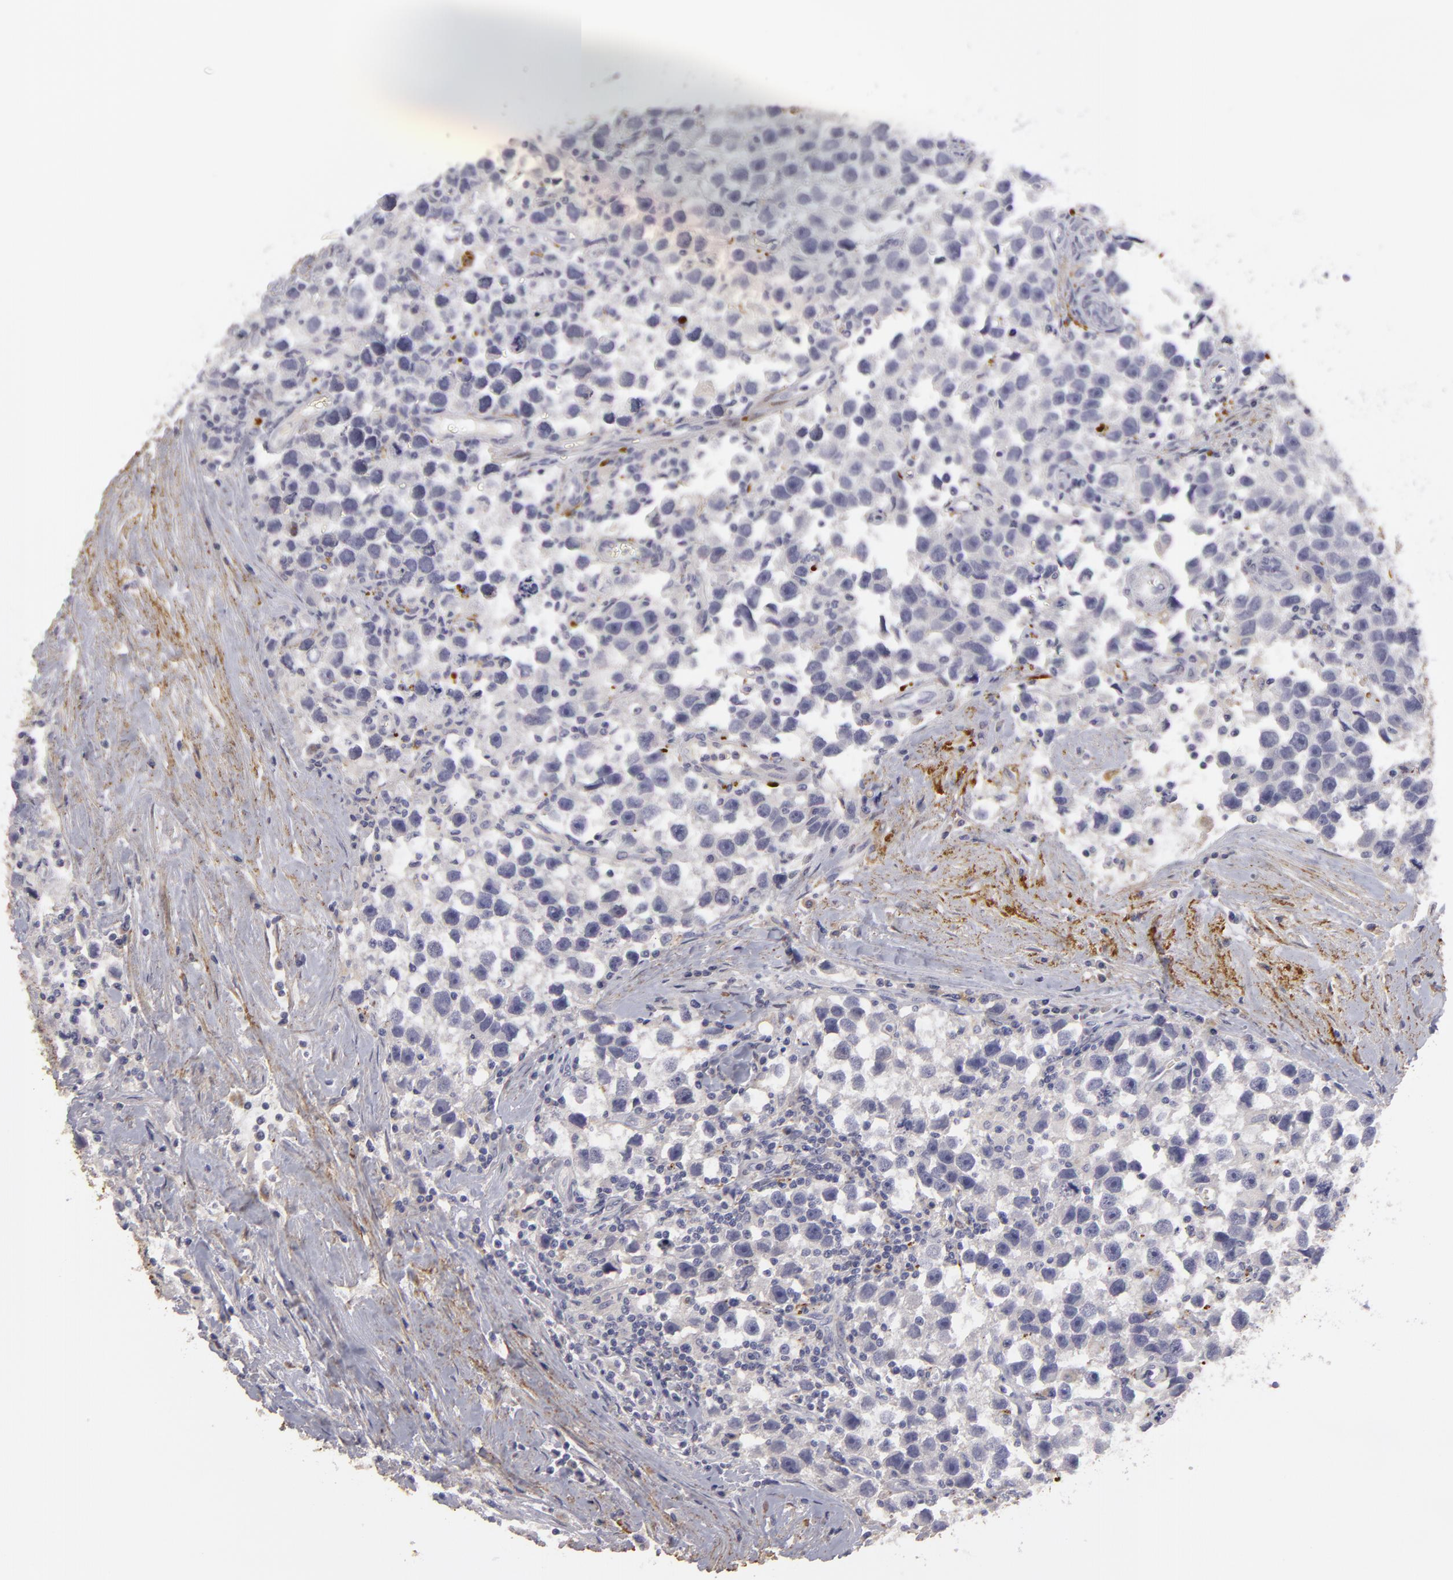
{"staining": {"intensity": "negative", "quantity": "none", "location": "none"}, "tissue": "testis cancer", "cell_type": "Tumor cells", "image_type": "cancer", "snomed": [{"axis": "morphology", "description": "Seminoma, NOS"}, {"axis": "topography", "description": "Testis"}], "caption": "The histopathology image demonstrates no significant expression in tumor cells of seminoma (testis).", "gene": "EFS", "patient": {"sex": "male", "age": 43}}